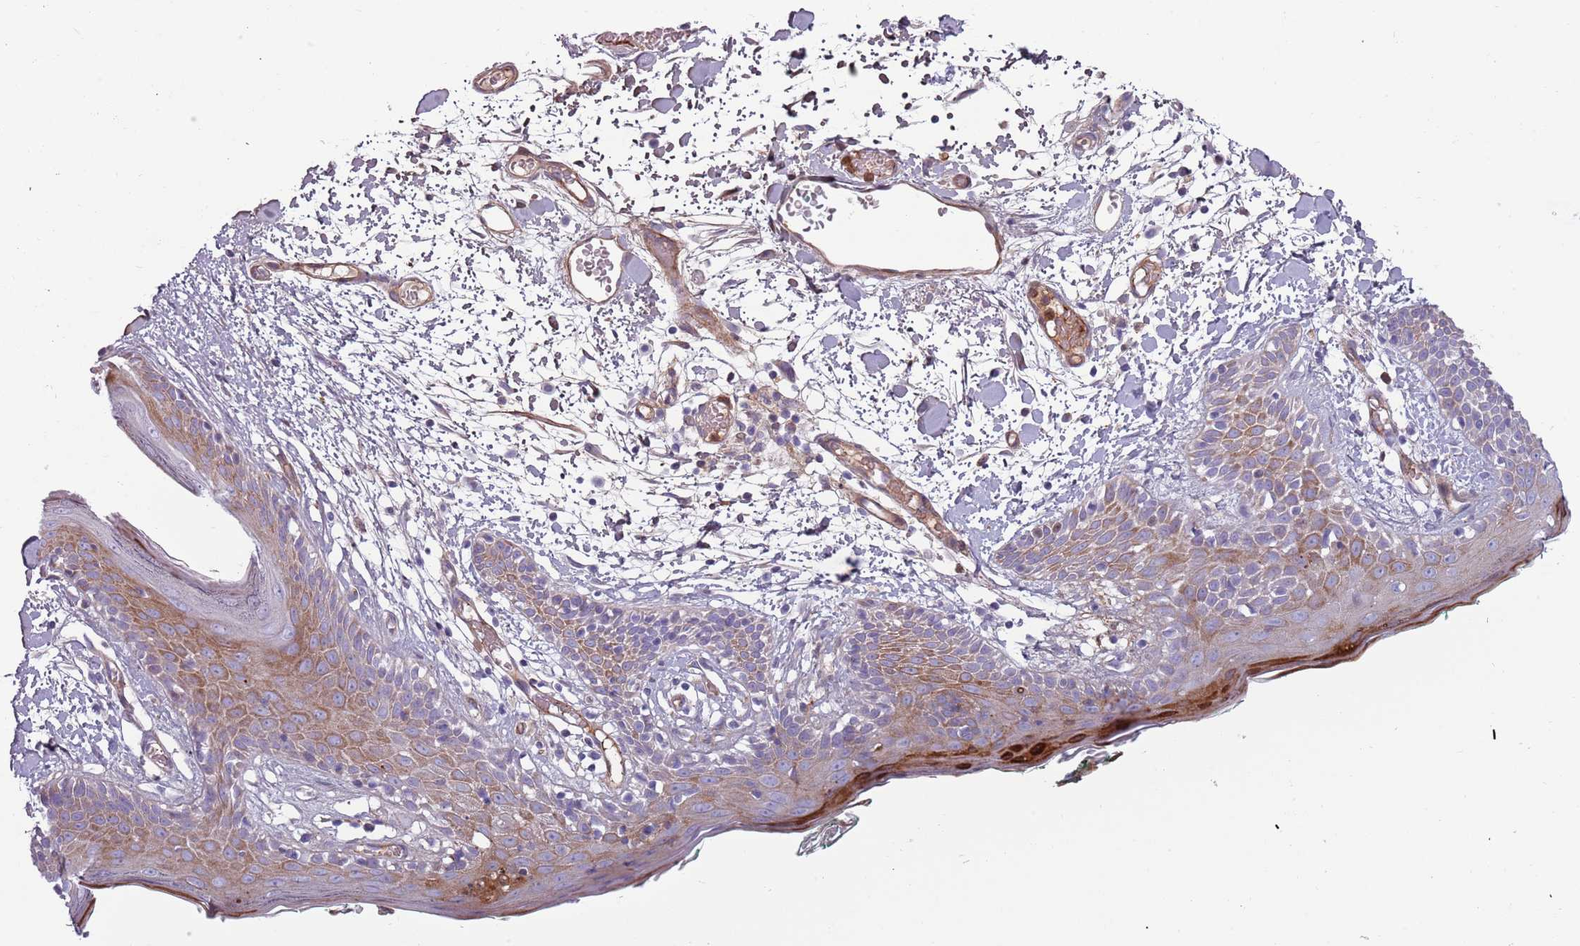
{"staining": {"intensity": "weak", "quantity": ">75%", "location": "cytoplasmic/membranous"}, "tissue": "skin", "cell_type": "Fibroblasts", "image_type": "normal", "snomed": [{"axis": "morphology", "description": "Normal tissue, NOS"}, {"axis": "topography", "description": "Skin"}], "caption": "Weak cytoplasmic/membranous staining is present in about >75% of fibroblasts in normal skin. Ihc stains the protein in brown and the nuclei are stained blue.", "gene": "NADK", "patient": {"sex": "male", "age": 79}}